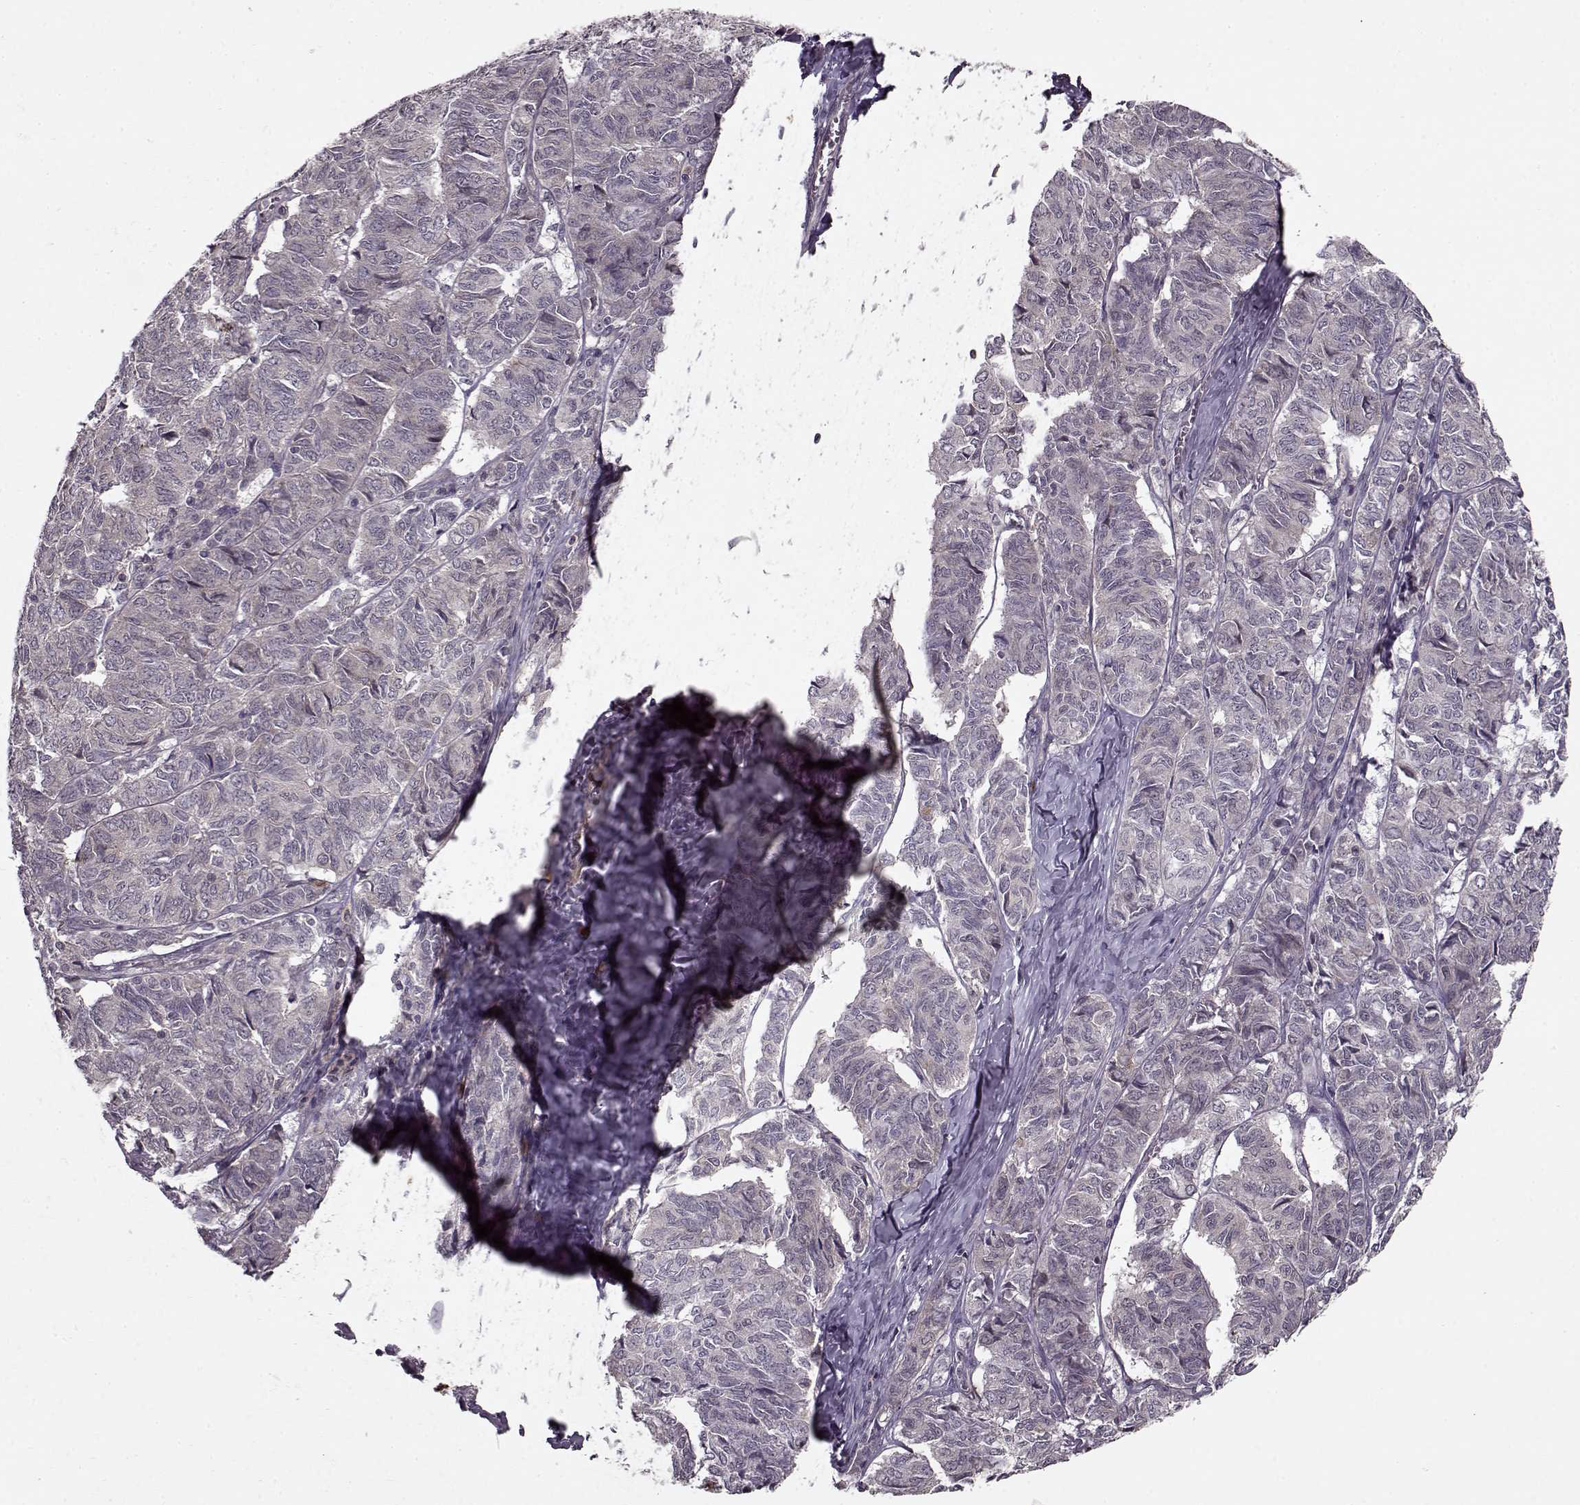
{"staining": {"intensity": "negative", "quantity": "none", "location": "none"}, "tissue": "ovarian cancer", "cell_type": "Tumor cells", "image_type": "cancer", "snomed": [{"axis": "morphology", "description": "Carcinoma, endometroid"}, {"axis": "topography", "description": "Ovary"}], "caption": "An immunohistochemistry (IHC) histopathology image of ovarian endometroid carcinoma is shown. There is no staining in tumor cells of ovarian endometroid carcinoma. (Brightfield microscopy of DAB immunohistochemistry (IHC) at high magnification).", "gene": "SLAIN2", "patient": {"sex": "female", "age": 80}}